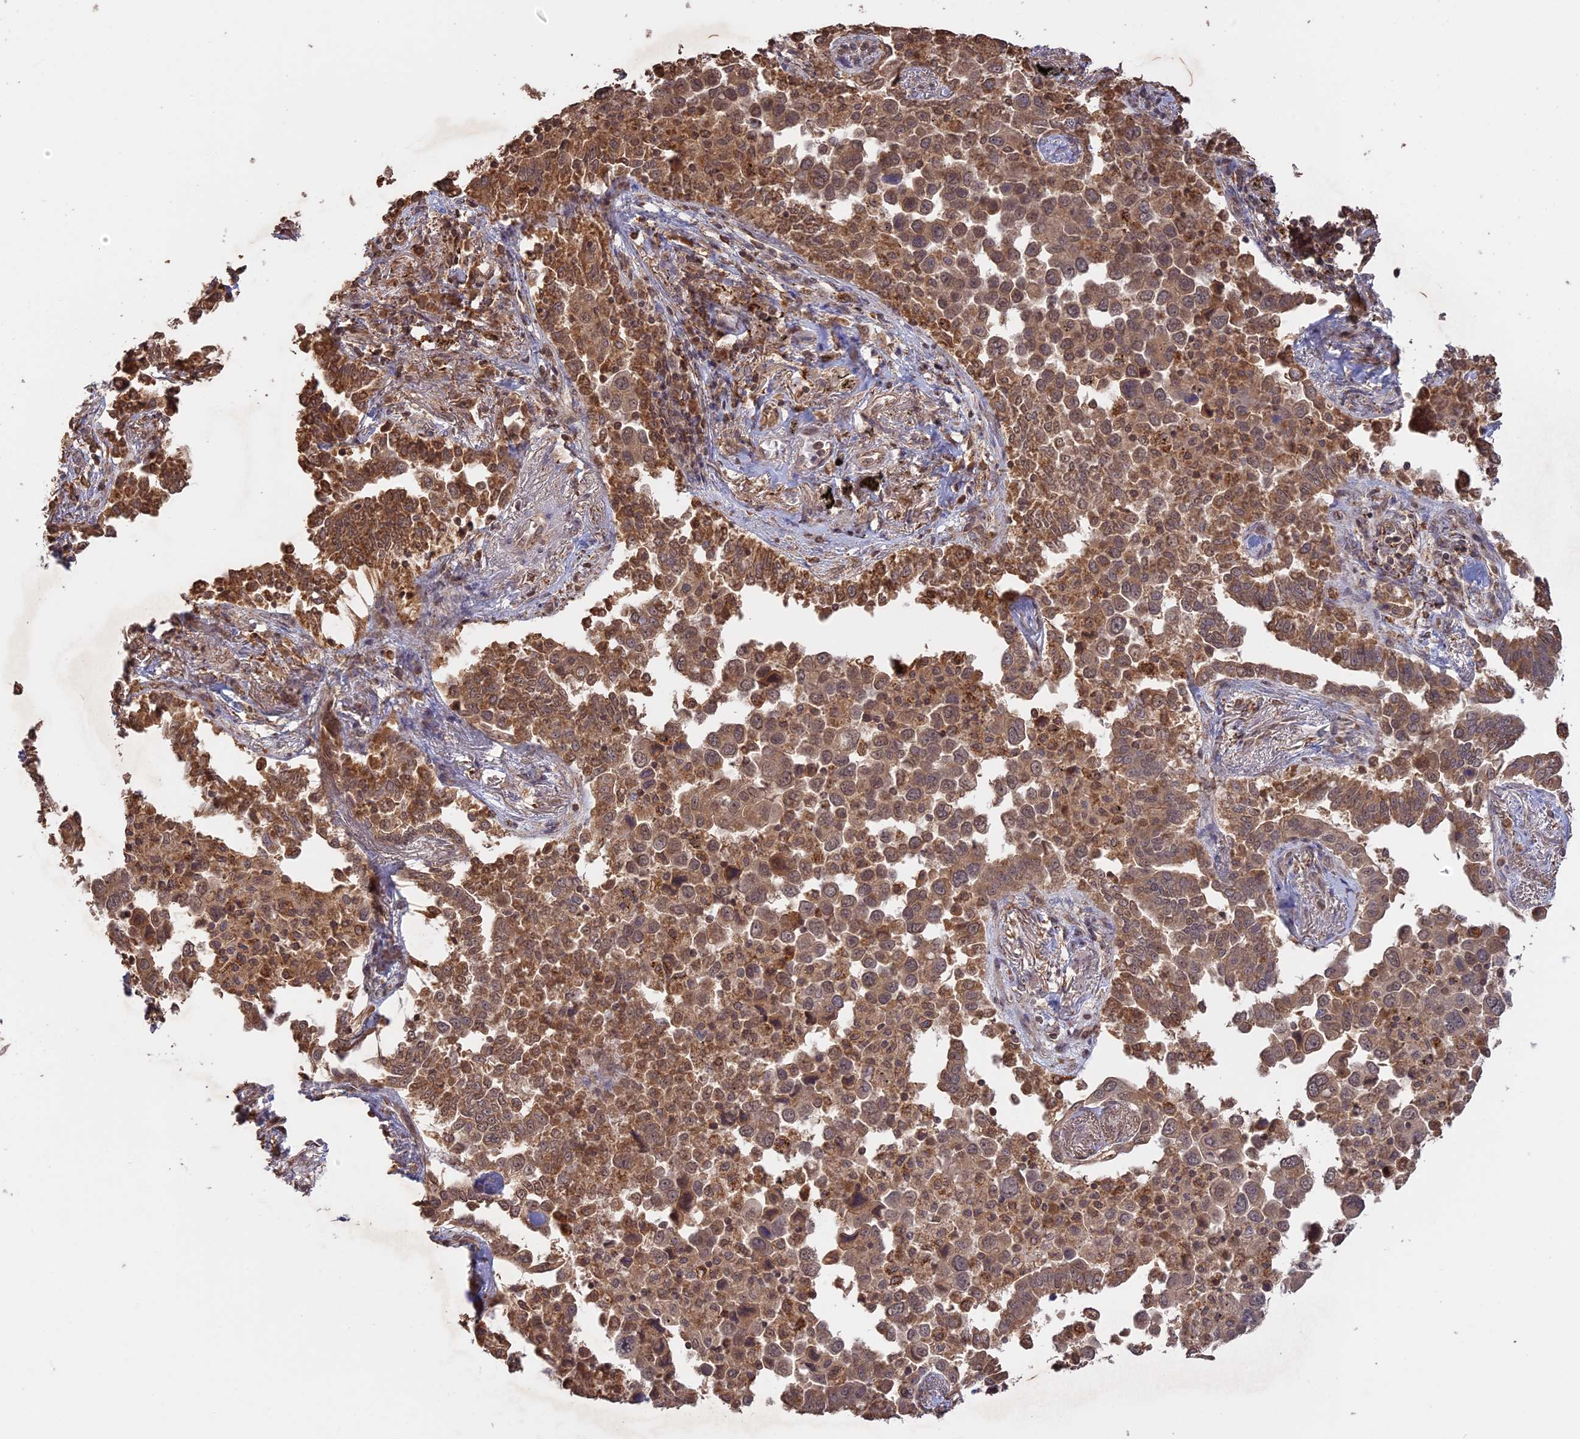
{"staining": {"intensity": "moderate", "quantity": ">75%", "location": "cytoplasmic/membranous,nuclear"}, "tissue": "lung cancer", "cell_type": "Tumor cells", "image_type": "cancer", "snomed": [{"axis": "morphology", "description": "Adenocarcinoma, NOS"}, {"axis": "topography", "description": "Lung"}], "caption": "Protein expression by immunohistochemistry shows moderate cytoplasmic/membranous and nuclear positivity in approximately >75% of tumor cells in lung adenocarcinoma.", "gene": "FAM210B", "patient": {"sex": "male", "age": 67}}